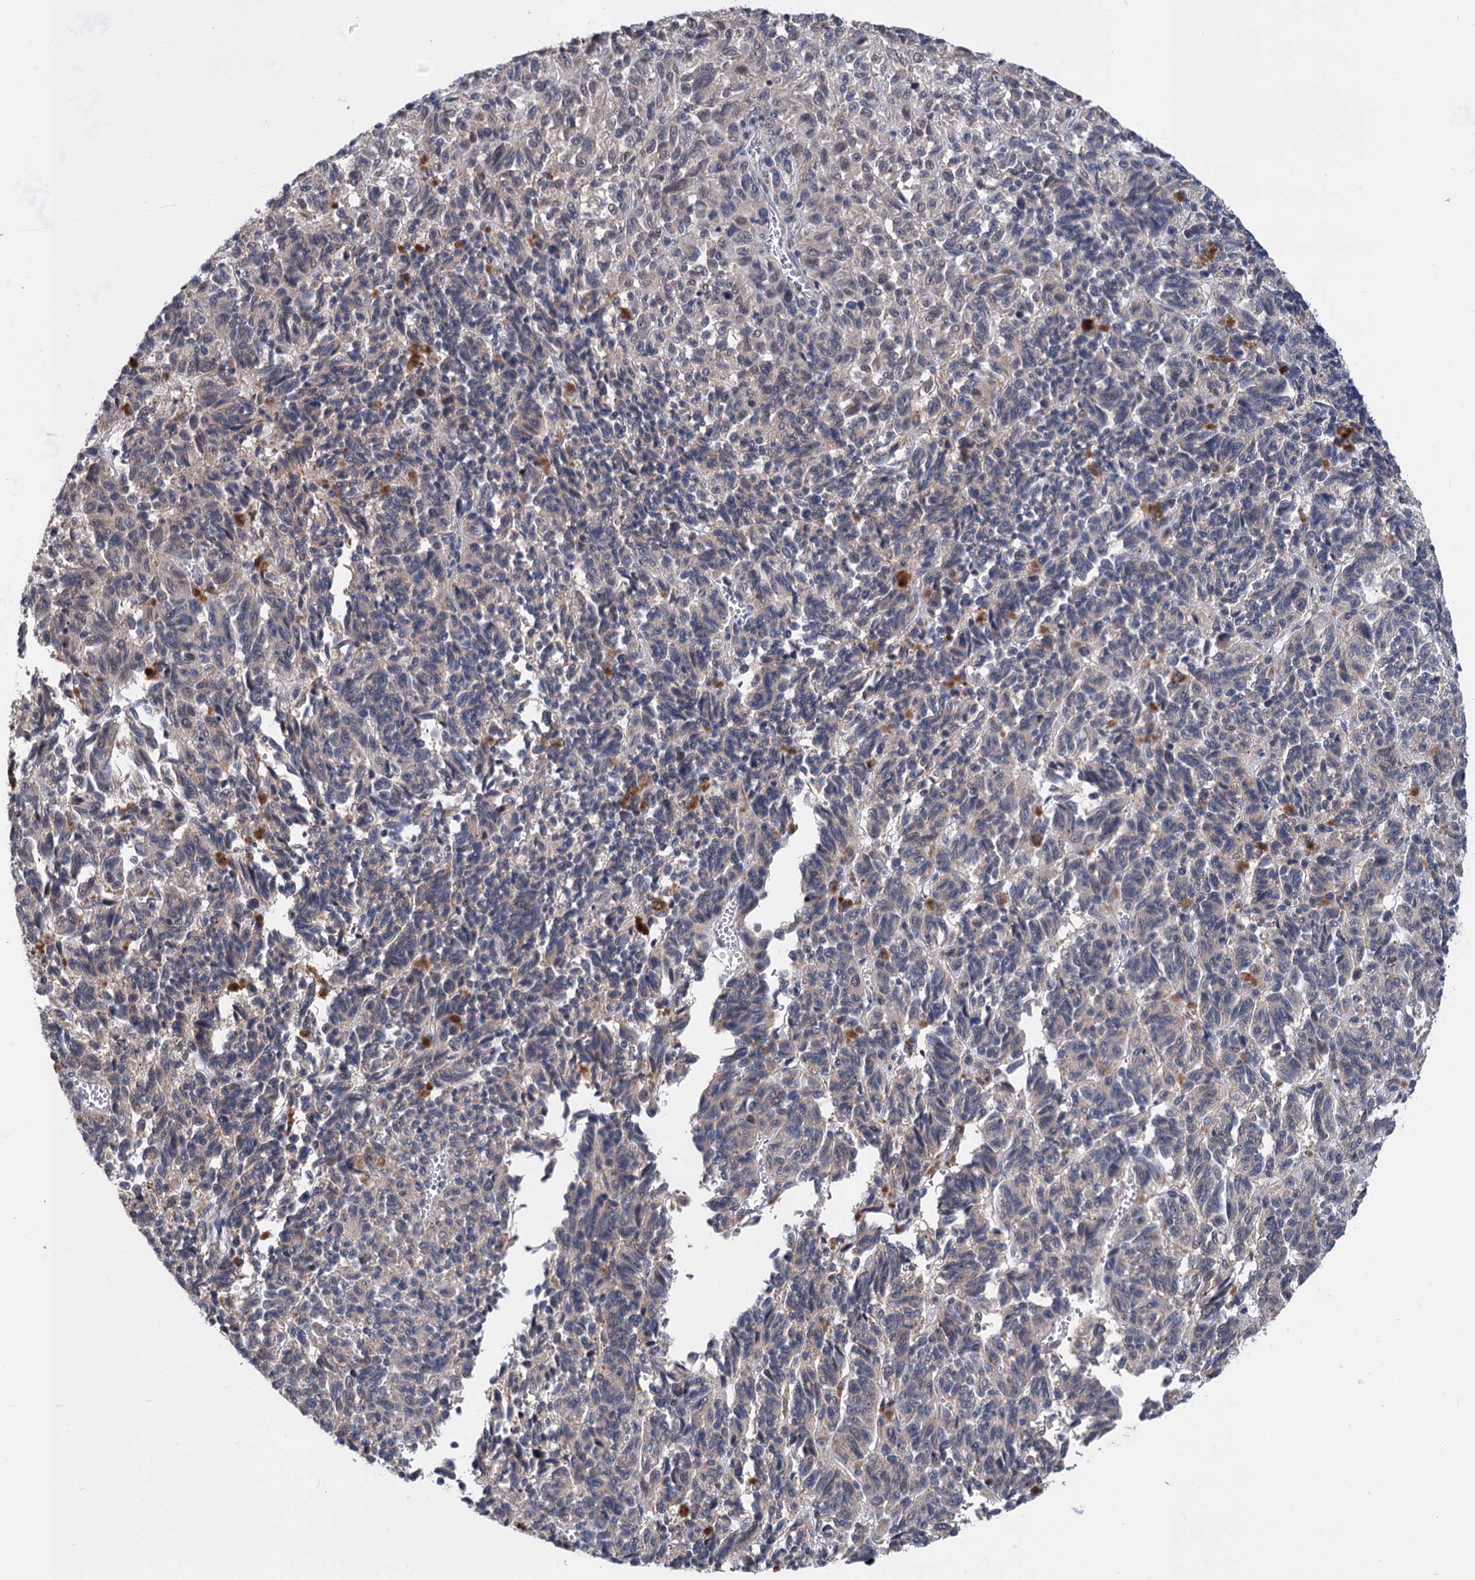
{"staining": {"intensity": "negative", "quantity": "none", "location": "none"}, "tissue": "melanoma", "cell_type": "Tumor cells", "image_type": "cancer", "snomed": [{"axis": "morphology", "description": "Malignant melanoma, Metastatic site"}, {"axis": "topography", "description": "Lung"}], "caption": "Histopathology image shows no significant protein expression in tumor cells of malignant melanoma (metastatic site). The staining is performed using DAB brown chromogen with nuclei counter-stained in using hematoxylin.", "gene": "TTC17", "patient": {"sex": "male", "age": 64}}